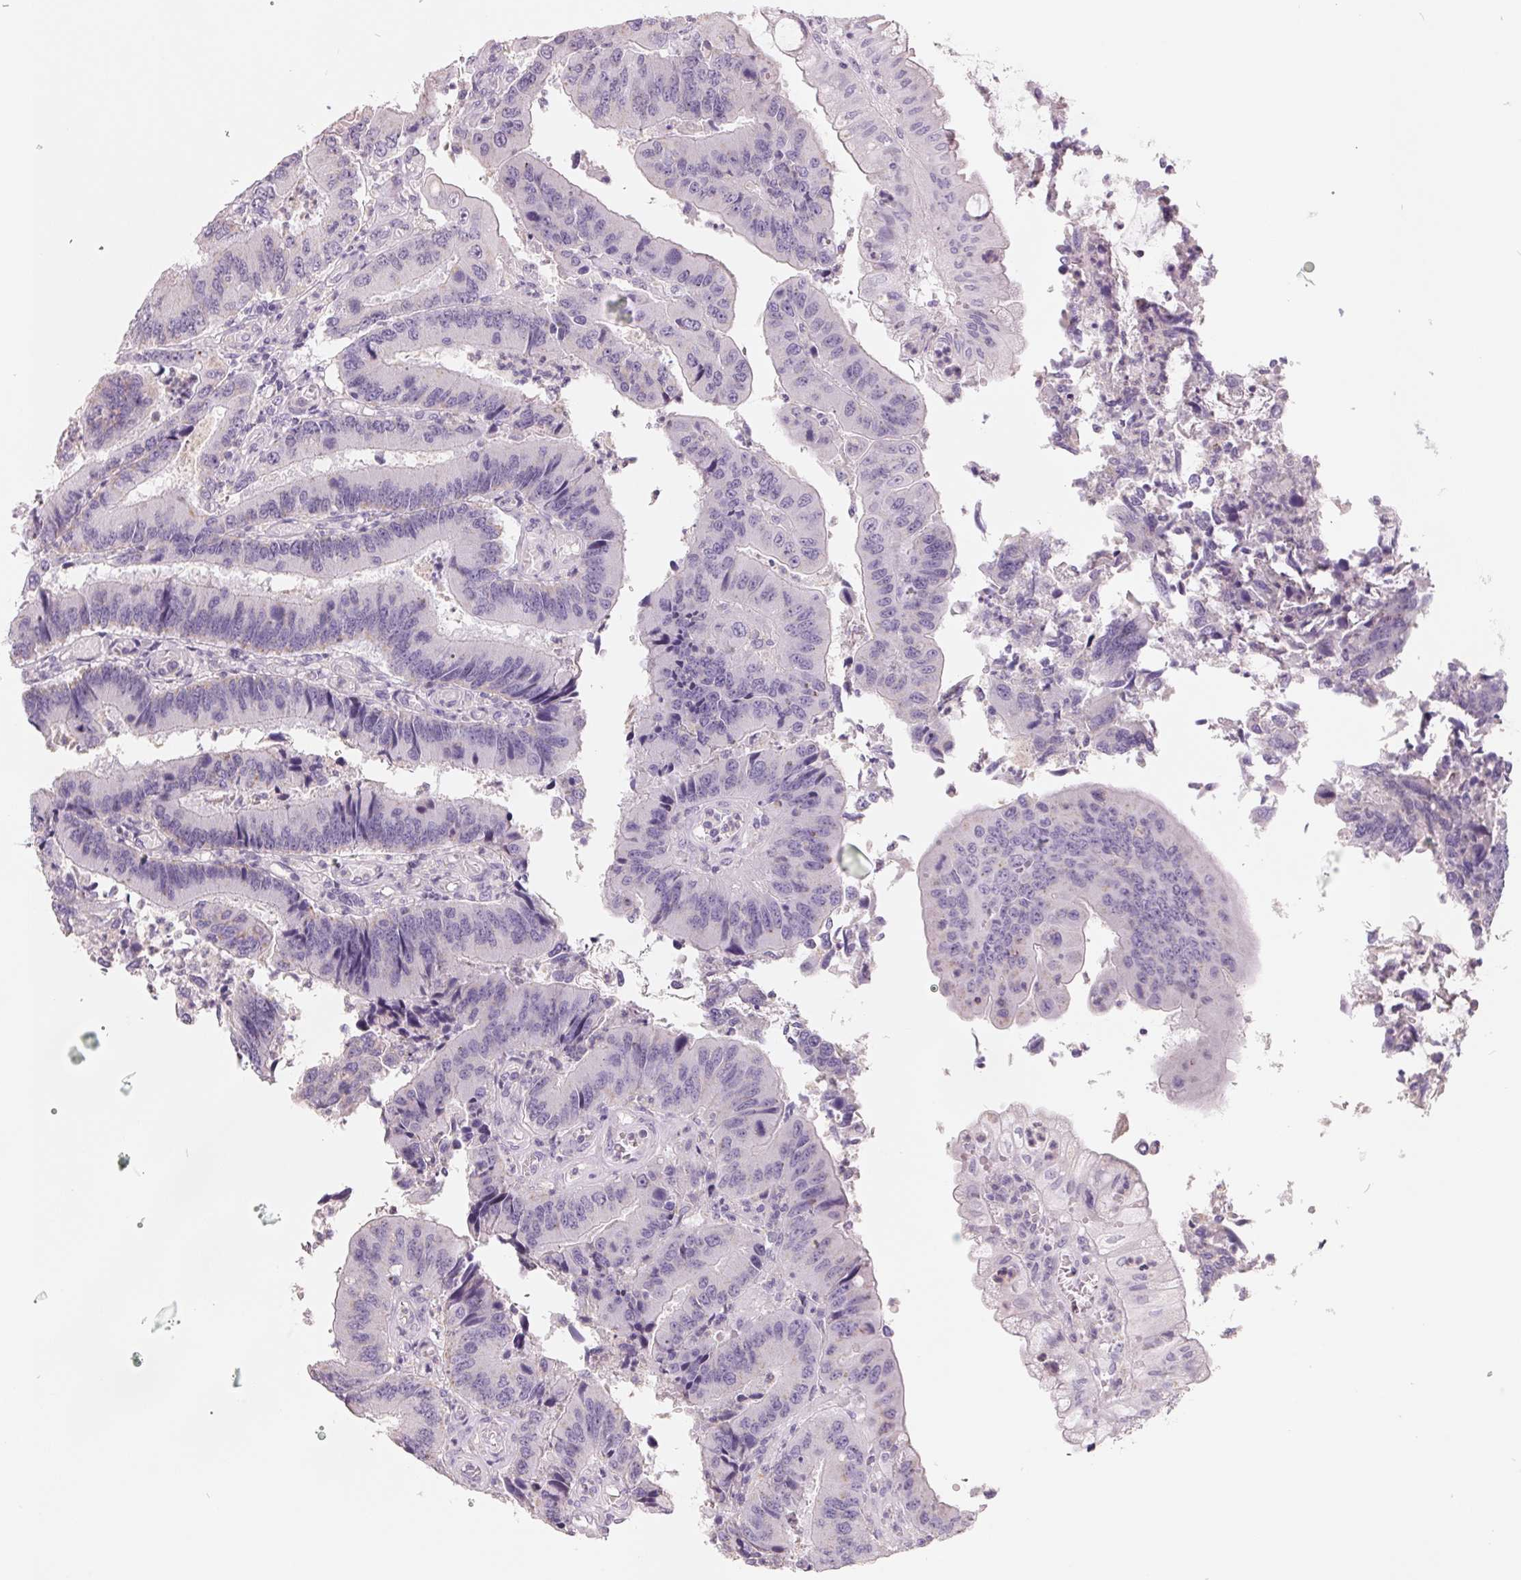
{"staining": {"intensity": "negative", "quantity": "none", "location": "none"}, "tissue": "colorectal cancer", "cell_type": "Tumor cells", "image_type": "cancer", "snomed": [{"axis": "morphology", "description": "Adenocarcinoma, NOS"}, {"axis": "topography", "description": "Colon"}], "caption": "Immunohistochemistry image of human colorectal cancer stained for a protein (brown), which demonstrates no expression in tumor cells.", "gene": "FTCD", "patient": {"sex": "female", "age": 67}}